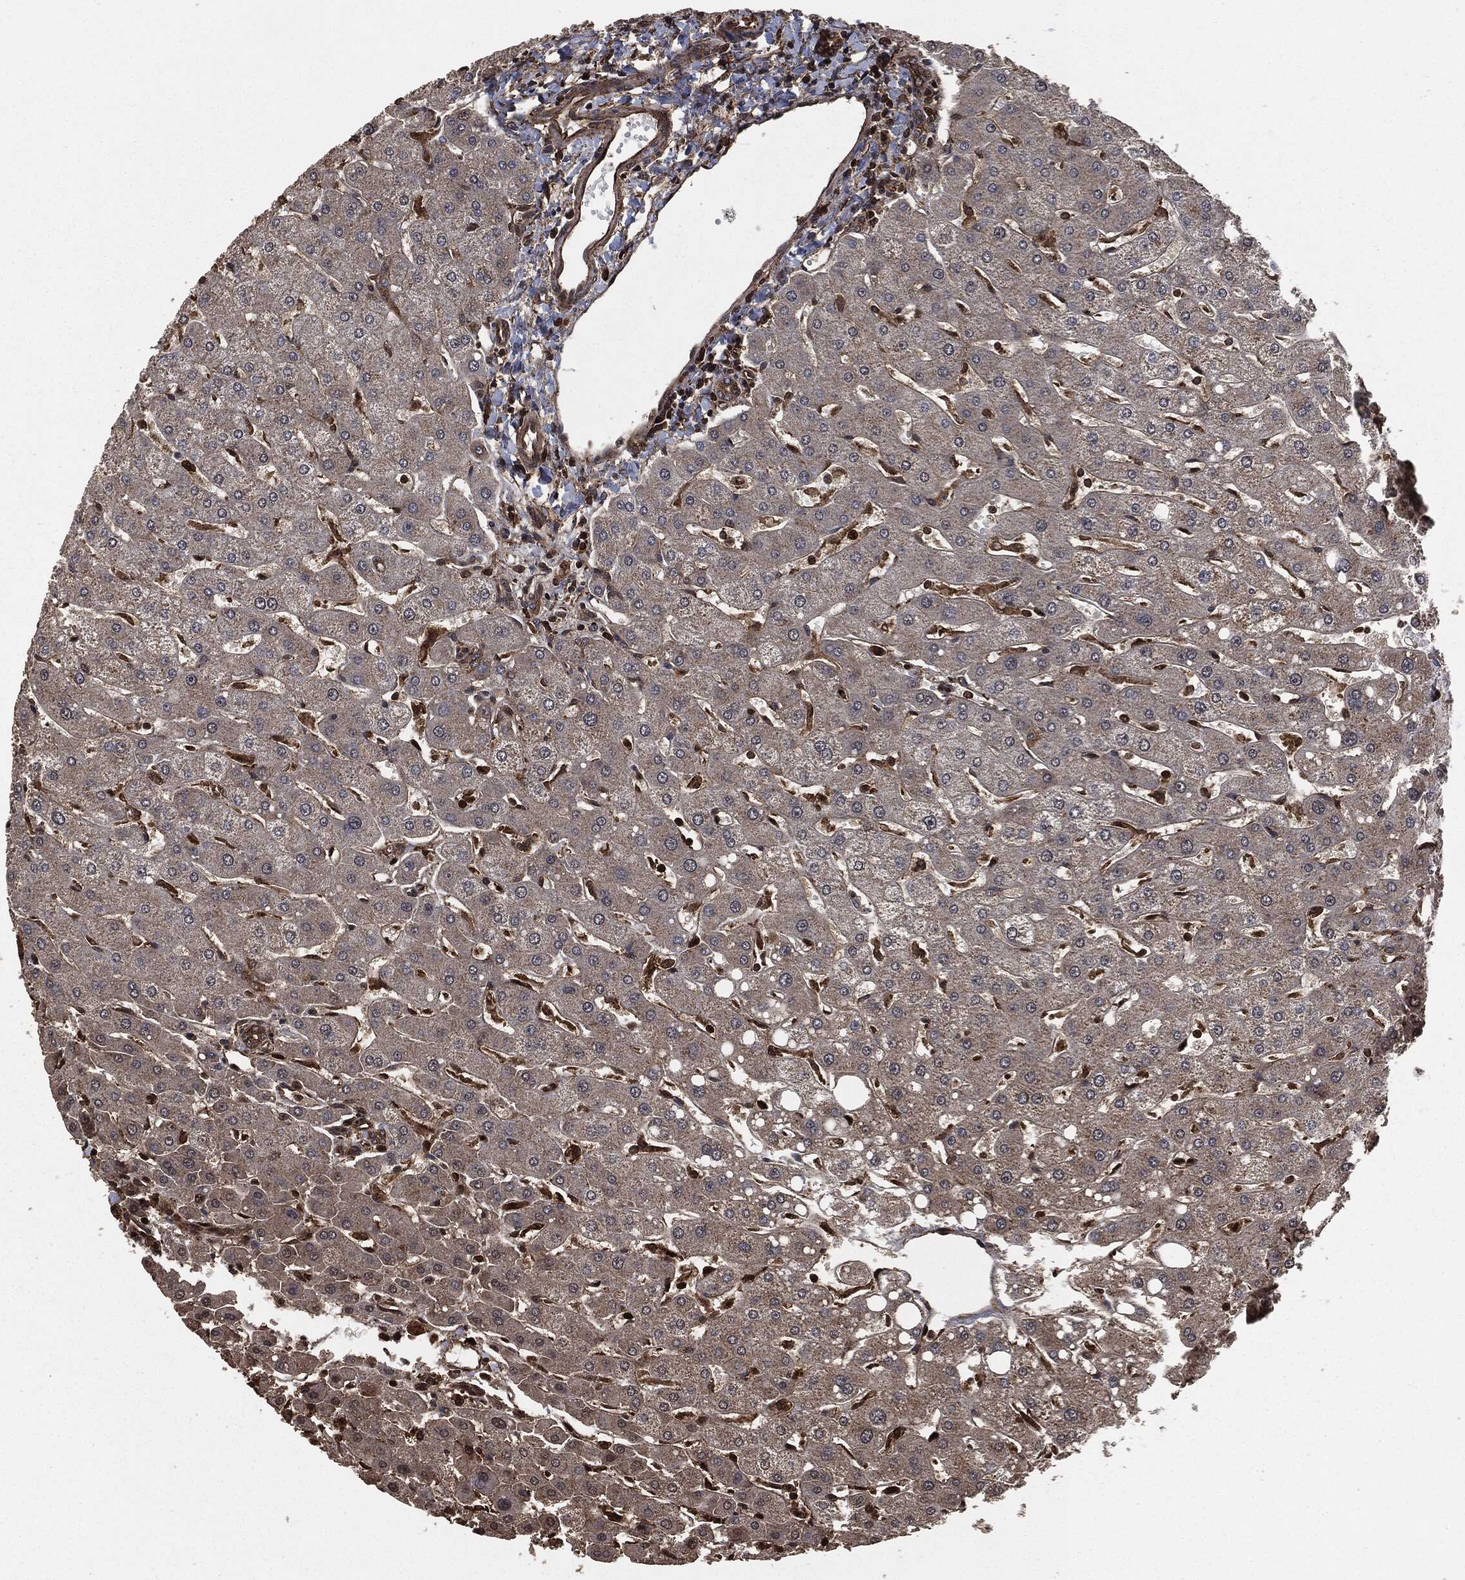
{"staining": {"intensity": "moderate", "quantity": ">75%", "location": "cytoplasmic/membranous"}, "tissue": "liver", "cell_type": "Cholangiocytes", "image_type": "normal", "snomed": [{"axis": "morphology", "description": "Normal tissue, NOS"}, {"axis": "topography", "description": "Liver"}], "caption": "DAB immunohistochemical staining of unremarkable human liver demonstrates moderate cytoplasmic/membranous protein staining in approximately >75% of cholangiocytes. (brown staining indicates protein expression, while blue staining denotes nuclei).", "gene": "HRAS", "patient": {"sex": "male", "age": 67}}